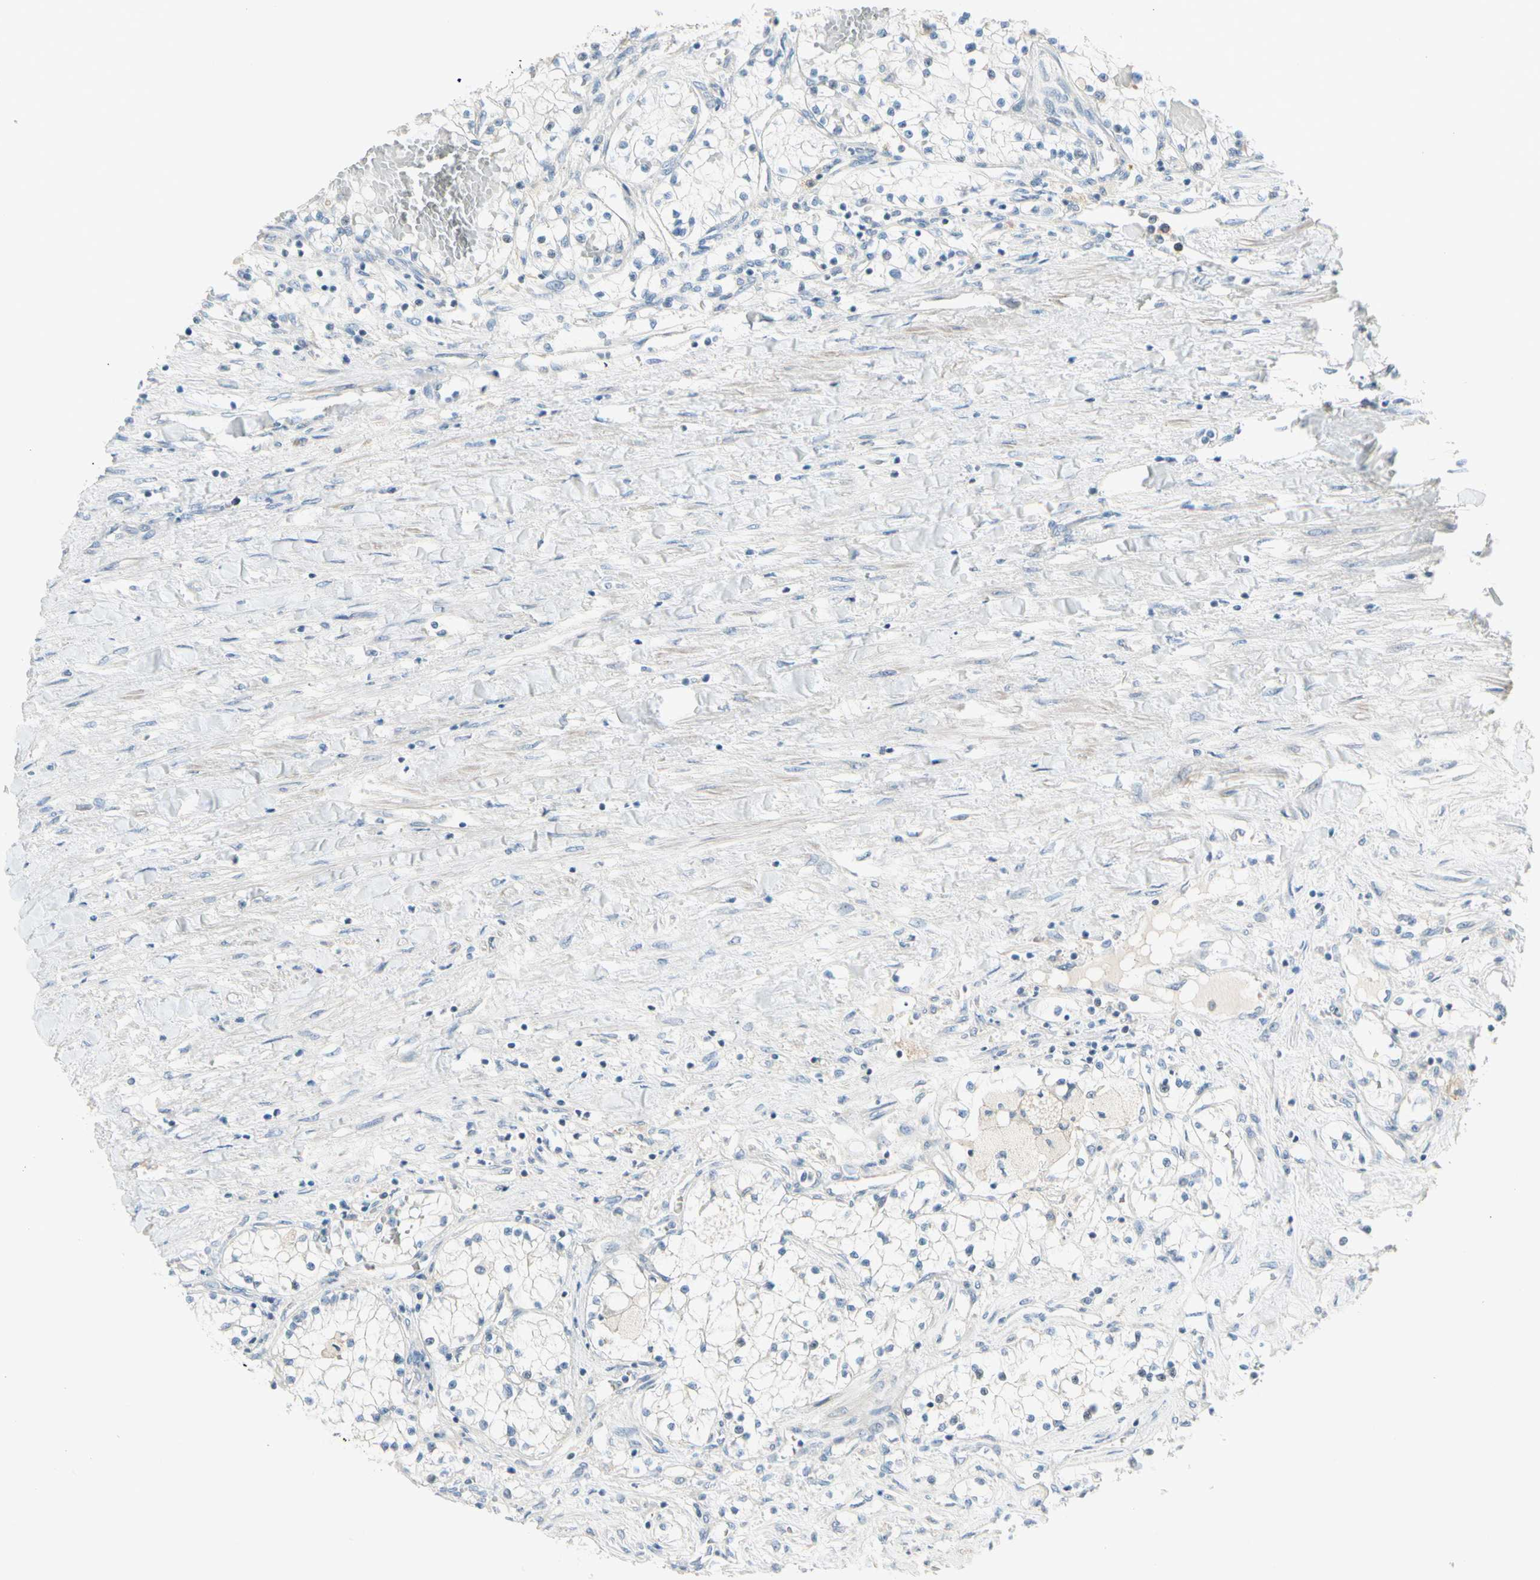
{"staining": {"intensity": "negative", "quantity": "none", "location": "none"}, "tissue": "renal cancer", "cell_type": "Tumor cells", "image_type": "cancer", "snomed": [{"axis": "morphology", "description": "Adenocarcinoma, NOS"}, {"axis": "topography", "description": "Kidney"}], "caption": "The micrograph exhibits no significant expression in tumor cells of renal cancer. (DAB immunohistochemistry, high magnification).", "gene": "CYP2E1", "patient": {"sex": "male", "age": 68}}